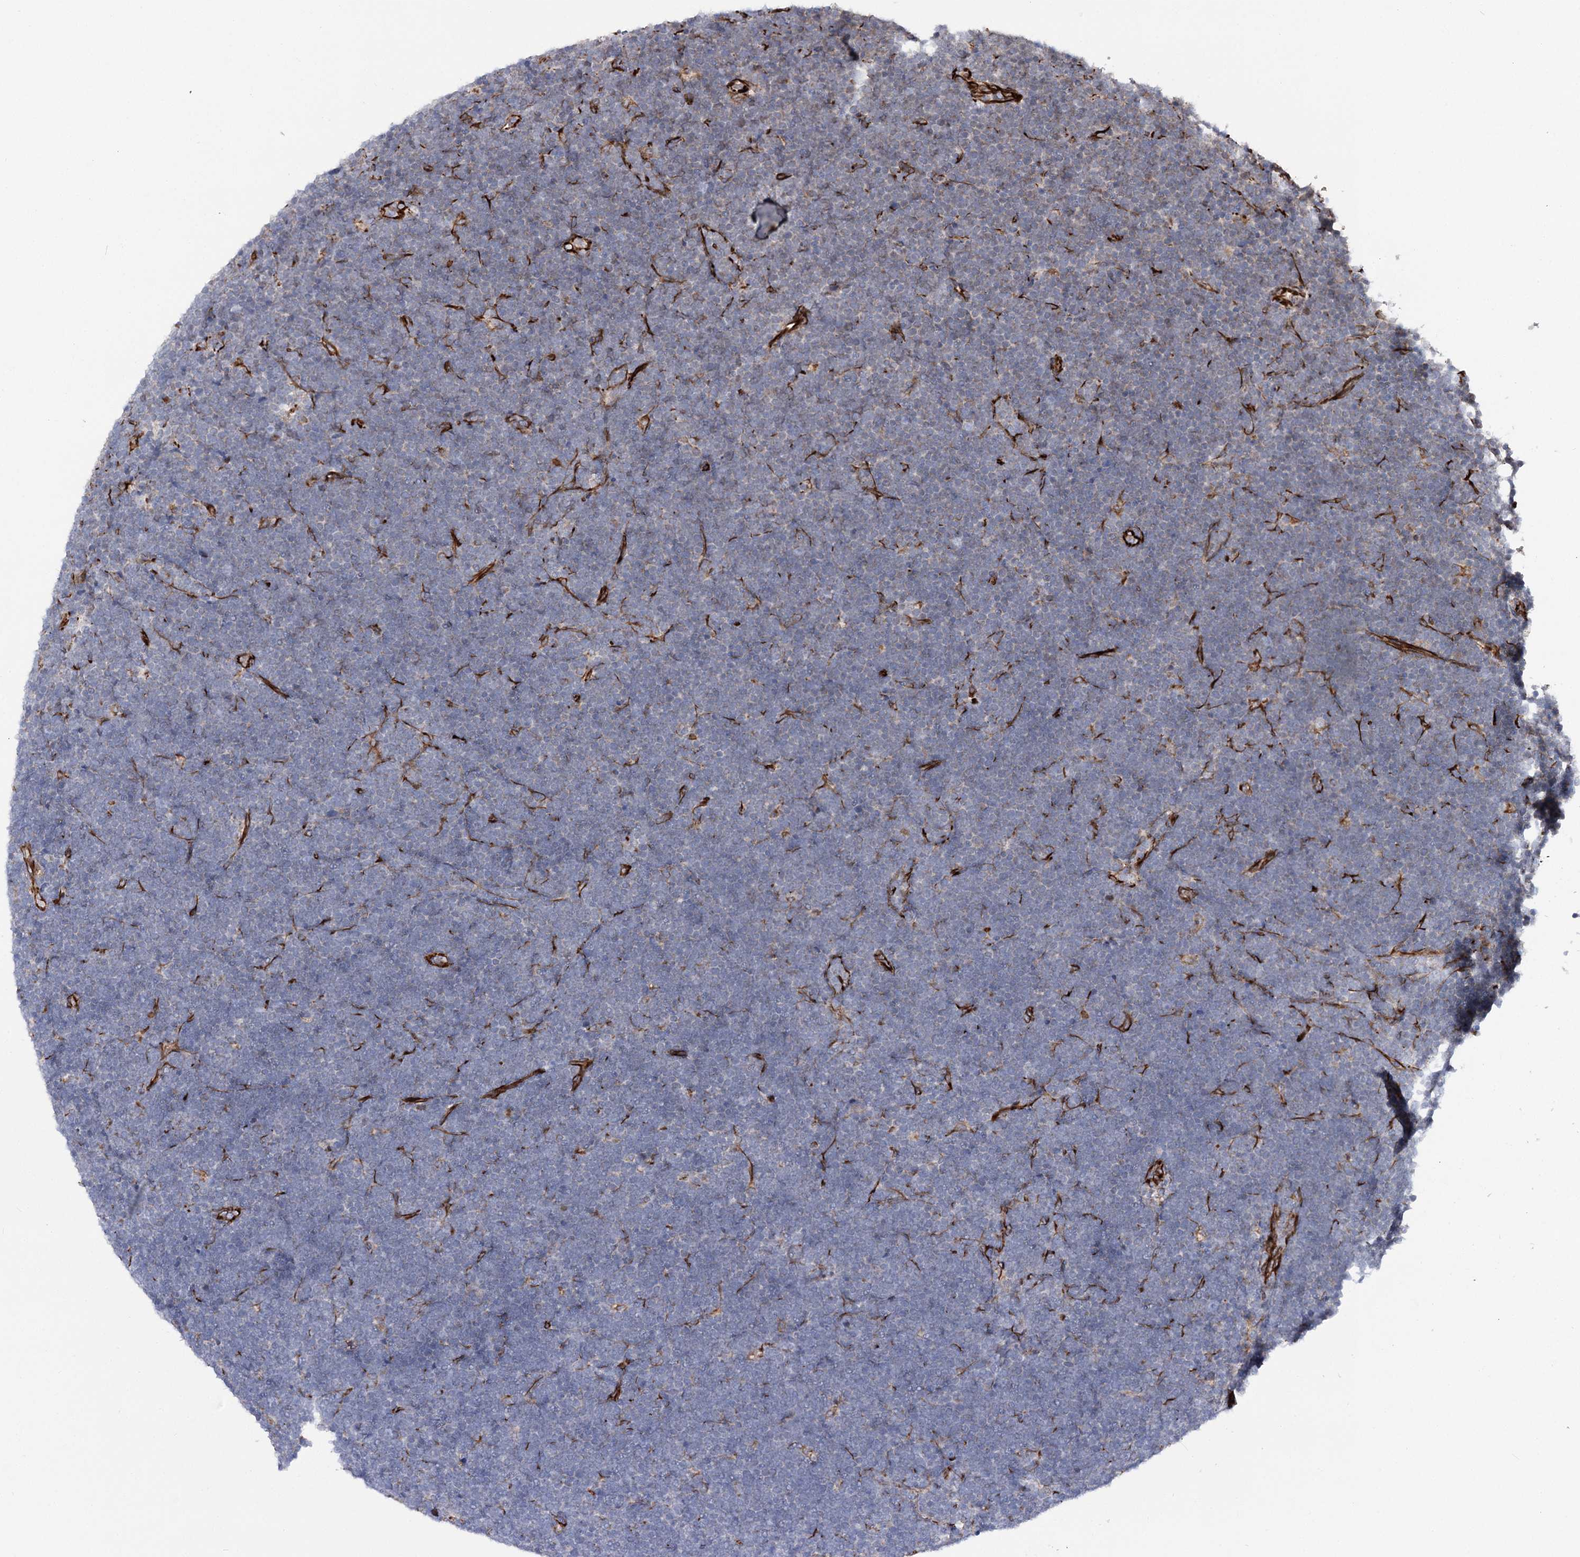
{"staining": {"intensity": "negative", "quantity": "none", "location": "none"}, "tissue": "lymphoma", "cell_type": "Tumor cells", "image_type": "cancer", "snomed": [{"axis": "morphology", "description": "Malignant lymphoma, non-Hodgkin's type, High grade"}, {"axis": "topography", "description": "Lymph node"}], "caption": "Tumor cells show no significant protein staining in lymphoma.", "gene": "DPEP2", "patient": {"sex": "male", "age": 13}}